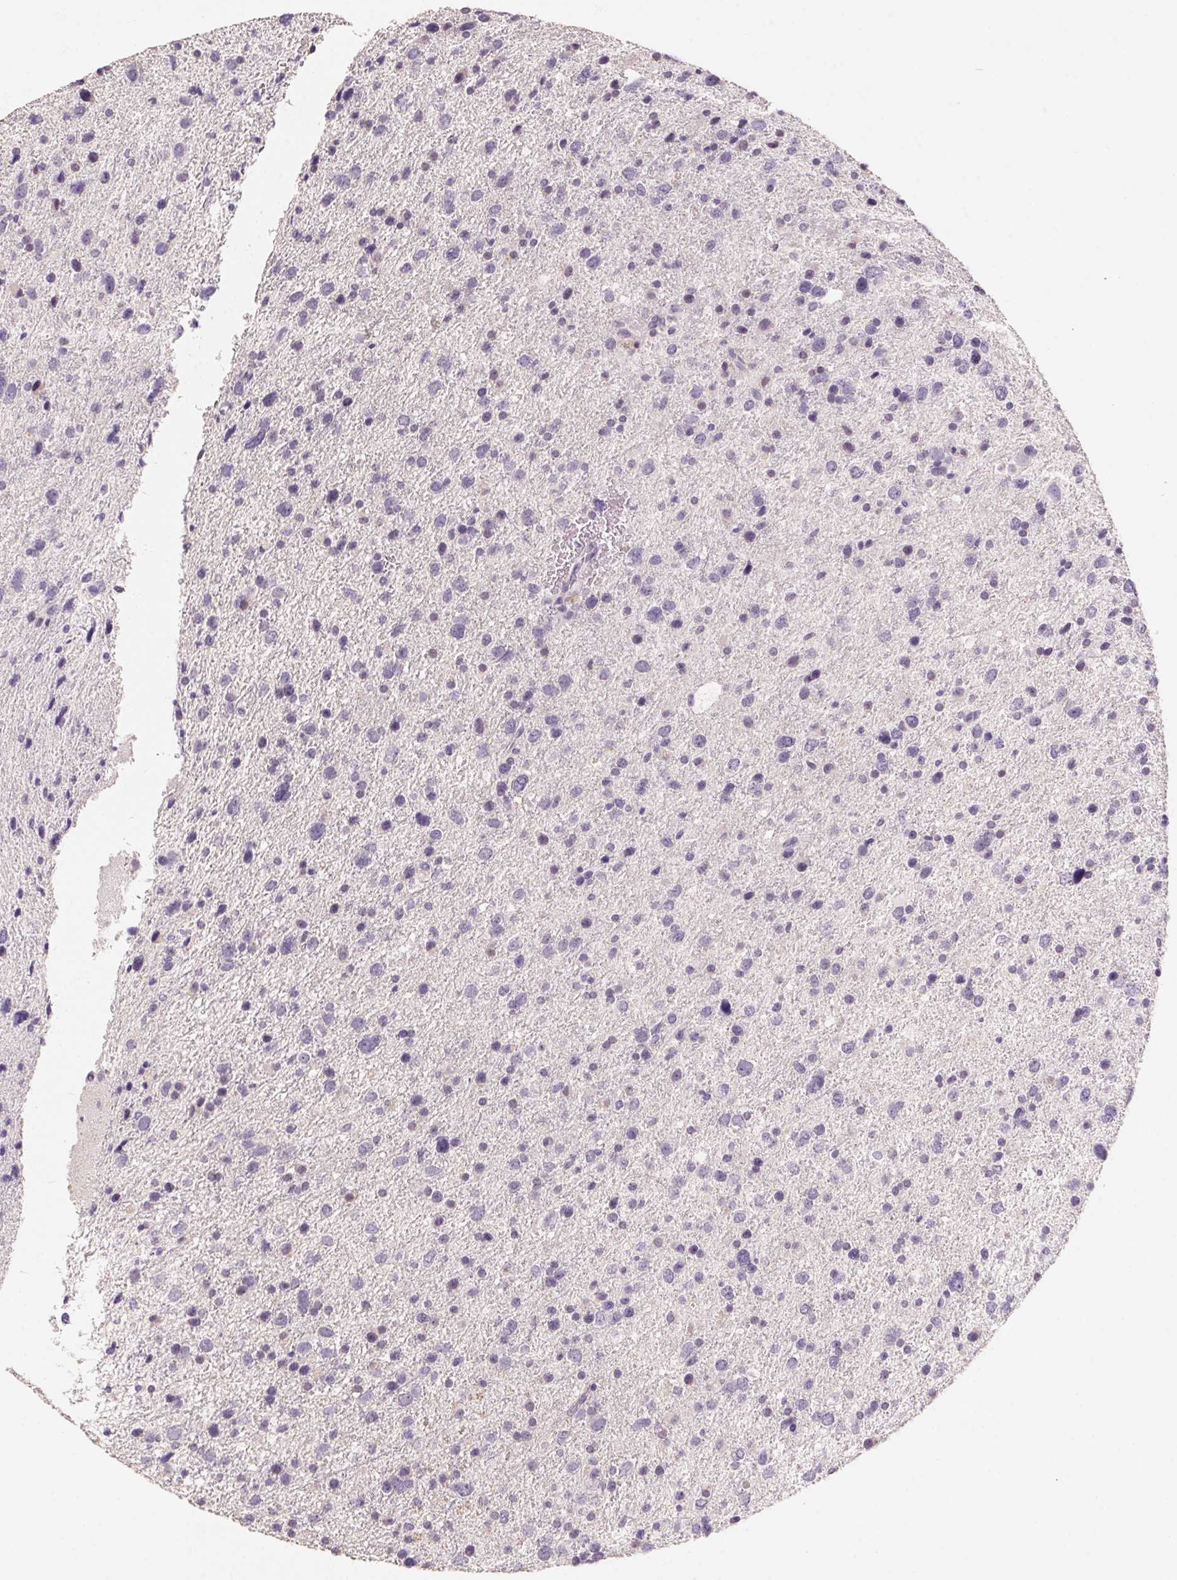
{"staining": {"intensity": "negative", "quantity": "none", "location": "none"}, "tissue": "glioma", "cell_type": "Tumor cells", "image_type": "cancer", "snomed": [{"axis": "morphology", "description": "Glioma, malignant, Low grade"}, {"axis": "topography", "description": "Brain"}], "caption": "The immunohistochemistry (IHC) image has no significant expression in tumor cells of malignant glioma (low-grade) tissue.", "gene": "CAPZA3", "patient": {"sex": "female", "age": 55}}